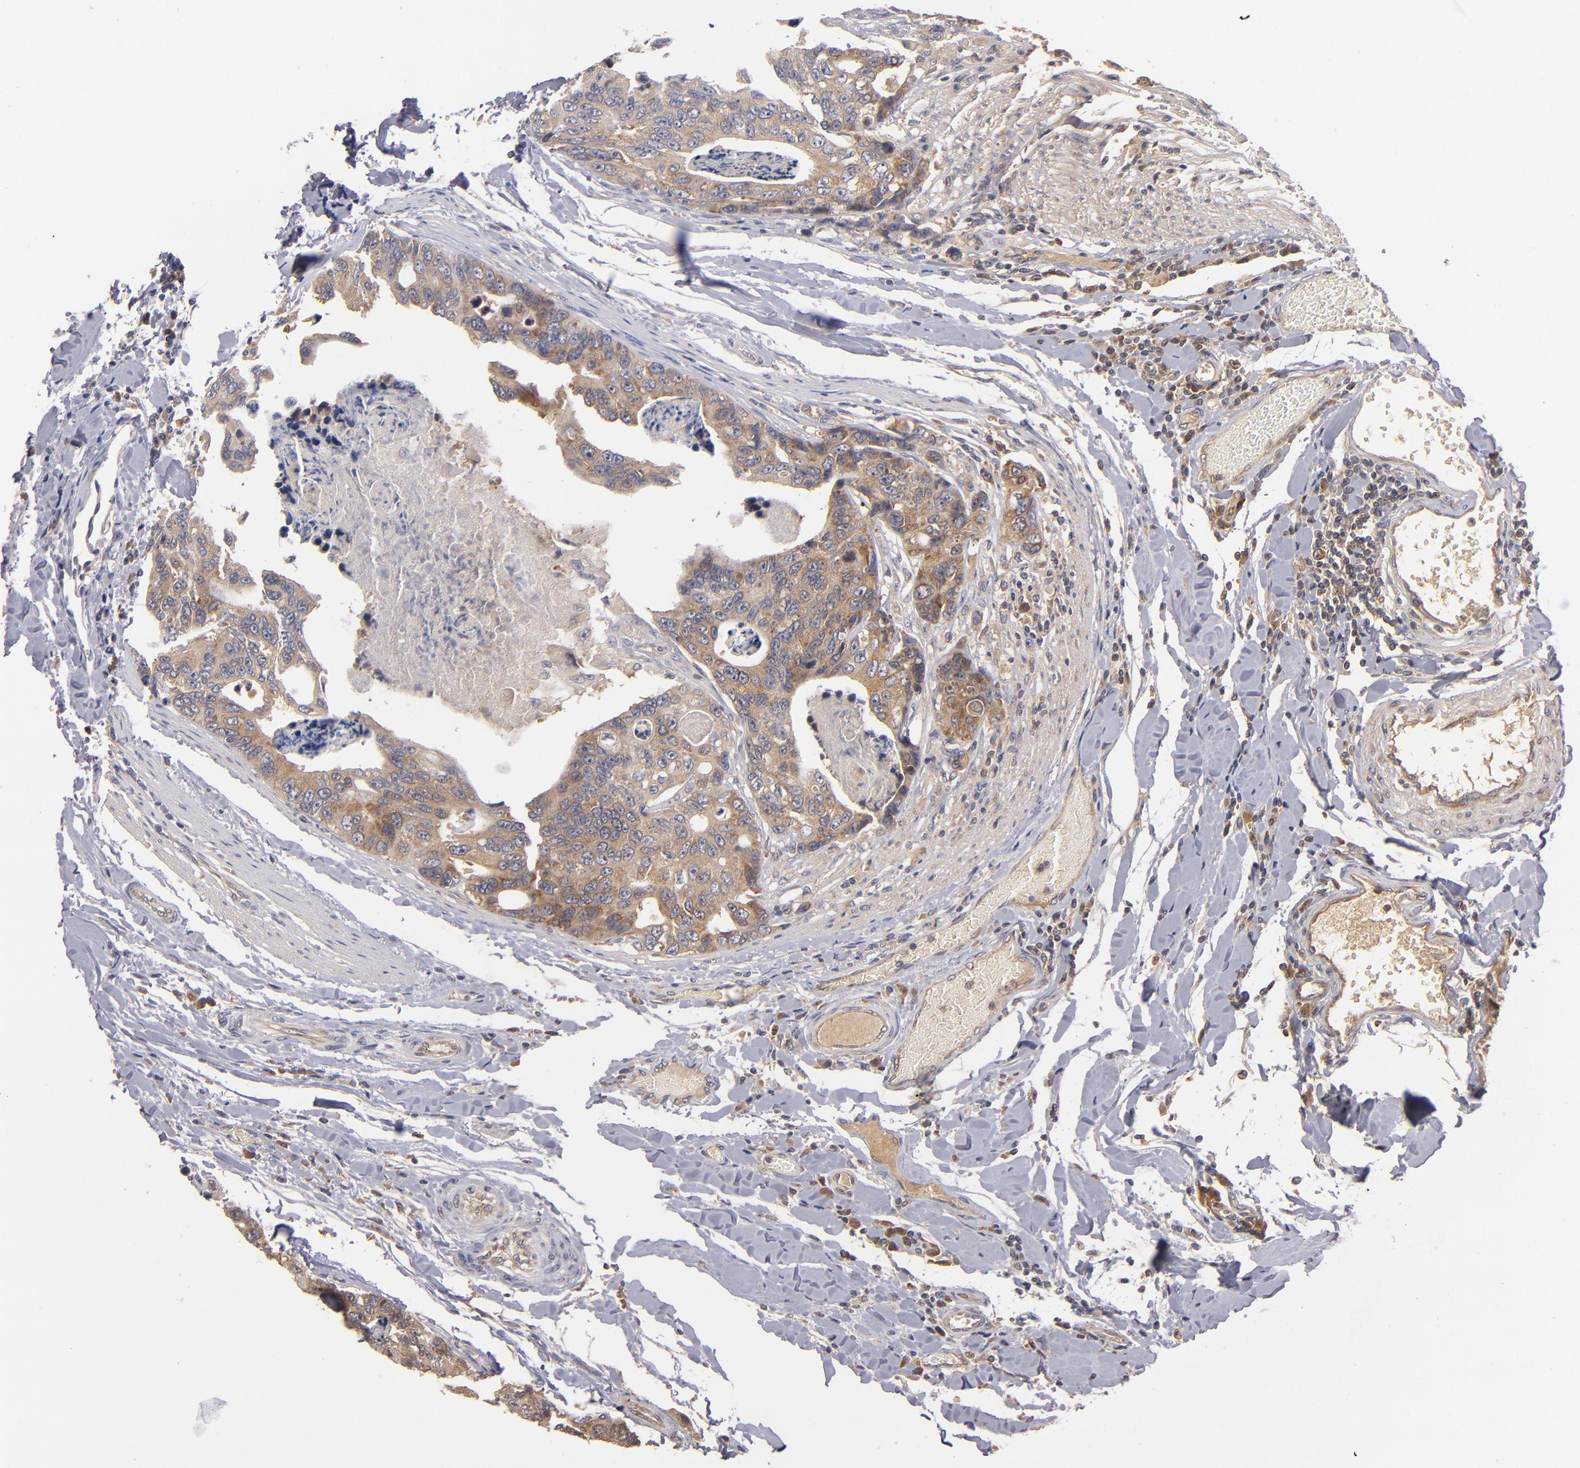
{"staining": {"intensity": "moderate", "quantity": ">75%", "location": "cytoplasmic/membranous"}, "tissue": "colorectal cancer", "cell_type": "Tumor cells", "image_type": "cancer", "snomed": [{"axis": "morphology", "description": "Adenocarcinoma, NOS"}, {"axis": "topography", "description": "Colon"}], "caption": "This is a micrograph of immunohistochemistry (IHC) staining of colorectal cancer, which shows moderate positivity in the cytoplasmic/membranous of tumor cells.", "gene": "UPF3B", "patient": {"sex": "female", "age": 86}}